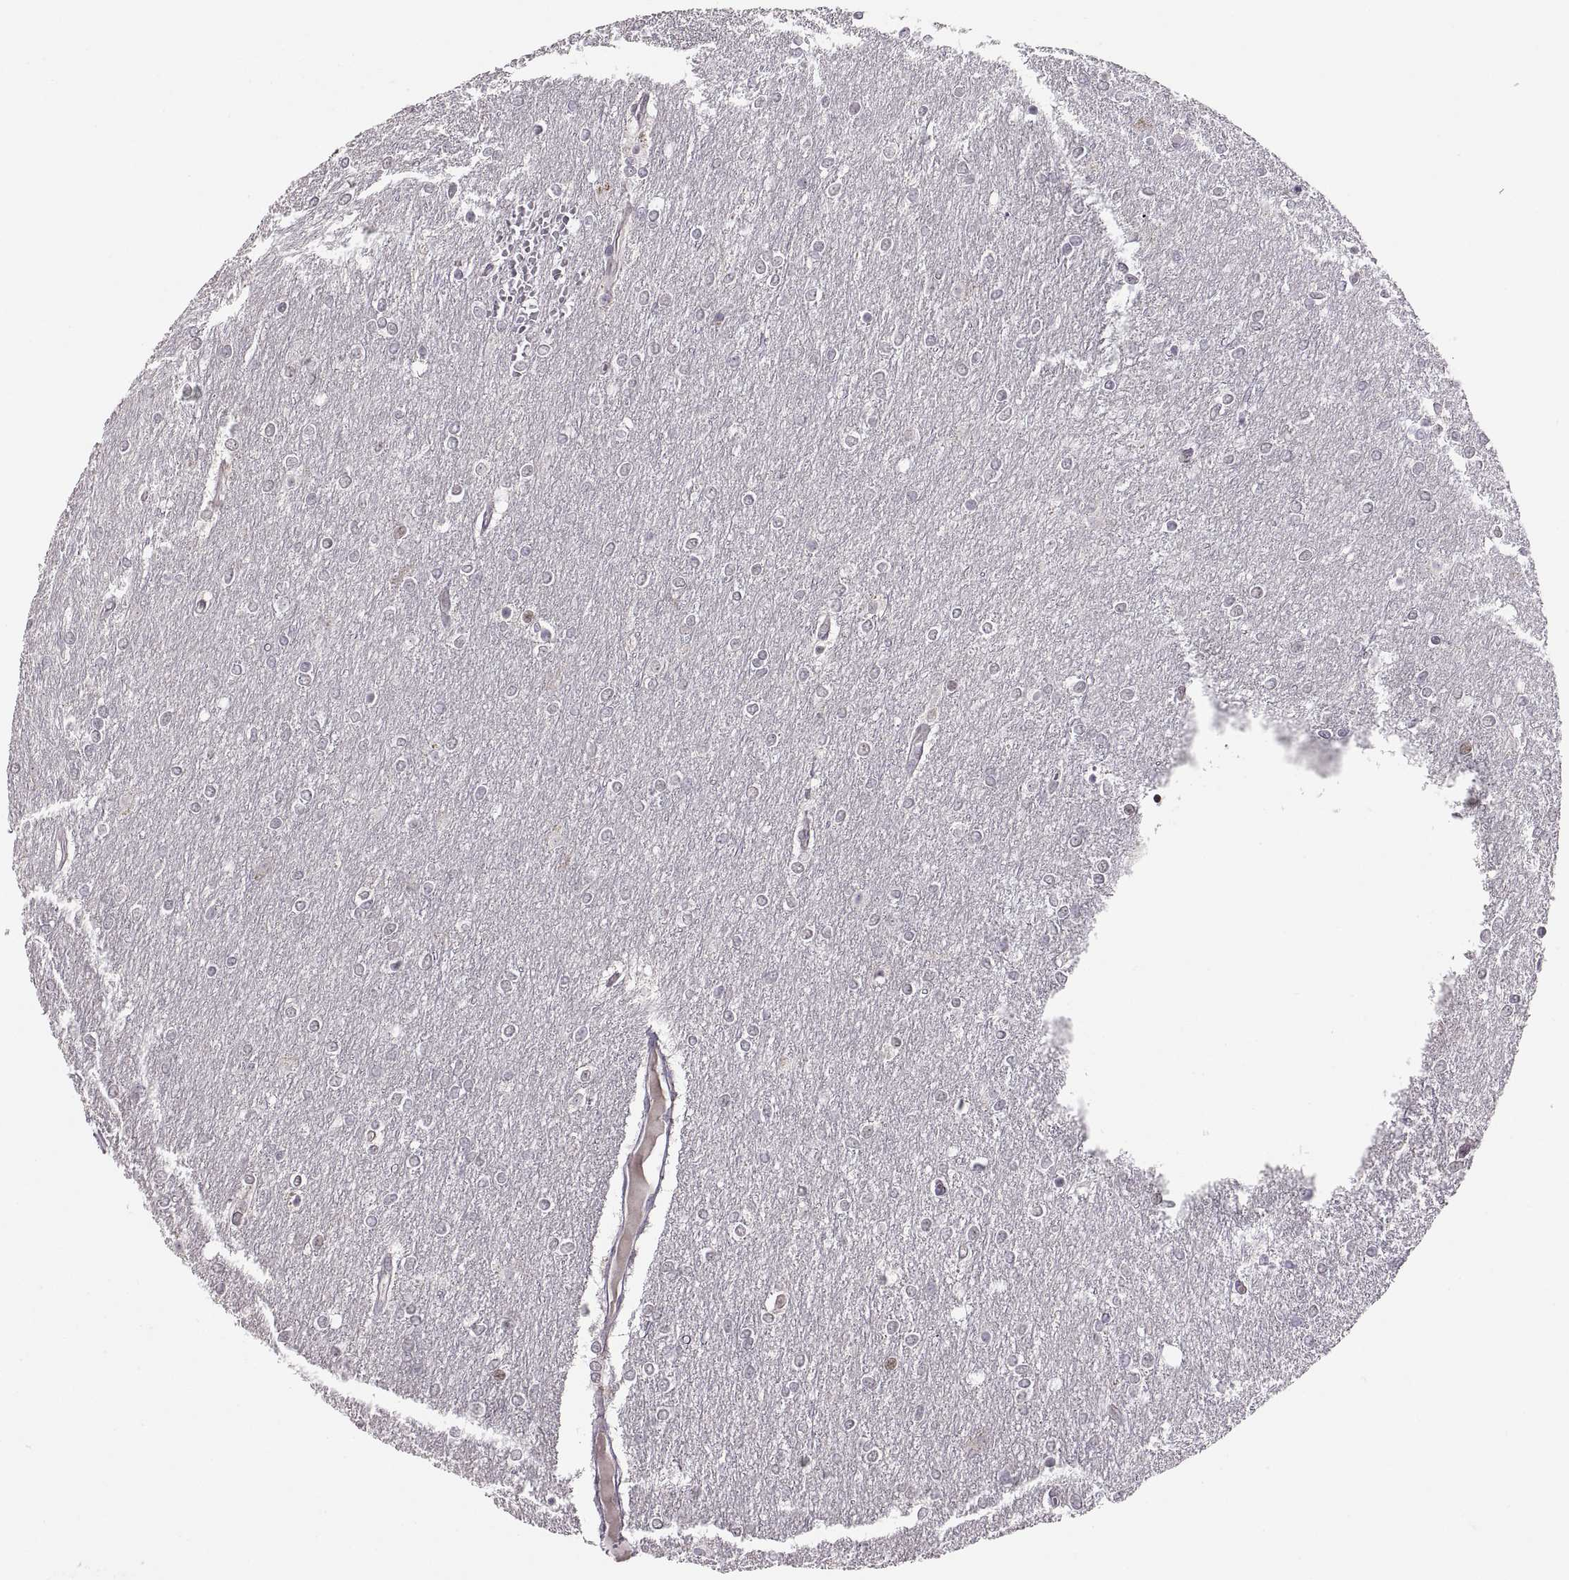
{"staining": {"intensity": "negative", "quantity": "none", "location": "none"}, "tissue": "glioma", "cell_type": "Tumor cells", "image_type": "cancer", "snomed": [{"axis": "morphology", "description": "Glioma, malignant, High grade"}, {"axis": "topography", "description": "Brain"}], "caption": "There is no significant staining in tumor cells of glioma.", "gene": "SNAI1", "patient": {"sex": "female", "age": 61}}